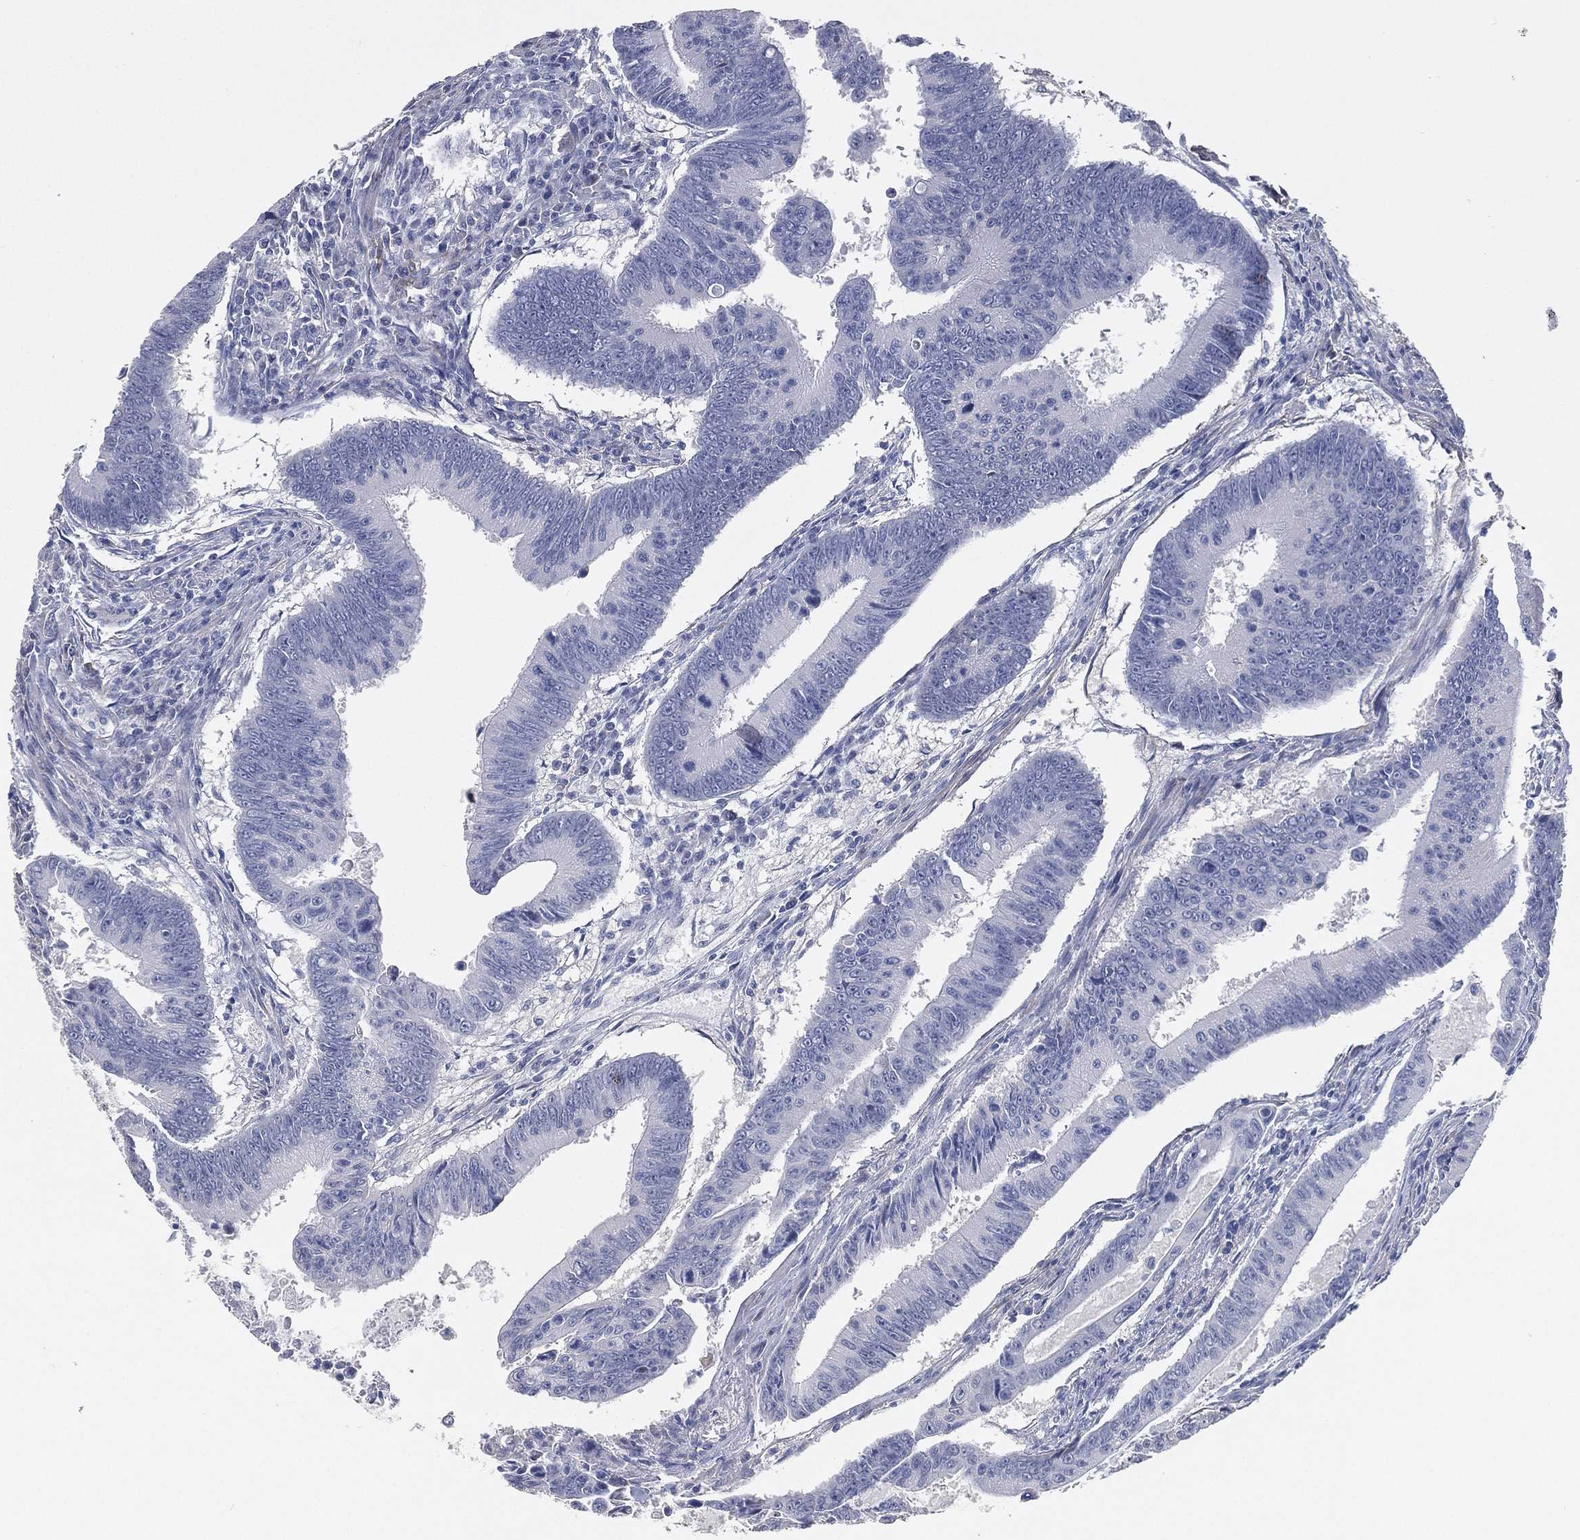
{"staining": {"intensity": "negative", "quantity": "none", "location": "none"}, "tissue": "colorectal cancer", "cell_type": "Tumor cells", "image_type": "cancer", "snomed": [{"axis": "morphology", "description": "Adenocarcinoma, NOS"}, {"axis": "topography", "description": "Colon"}], "caption": "Colorectal adenocarcinoma was stained to show a protein in brown. There is no significant staining in tumor cells.", "gene": "GPR61", "patient": {"sex": "female", "age": 87}}